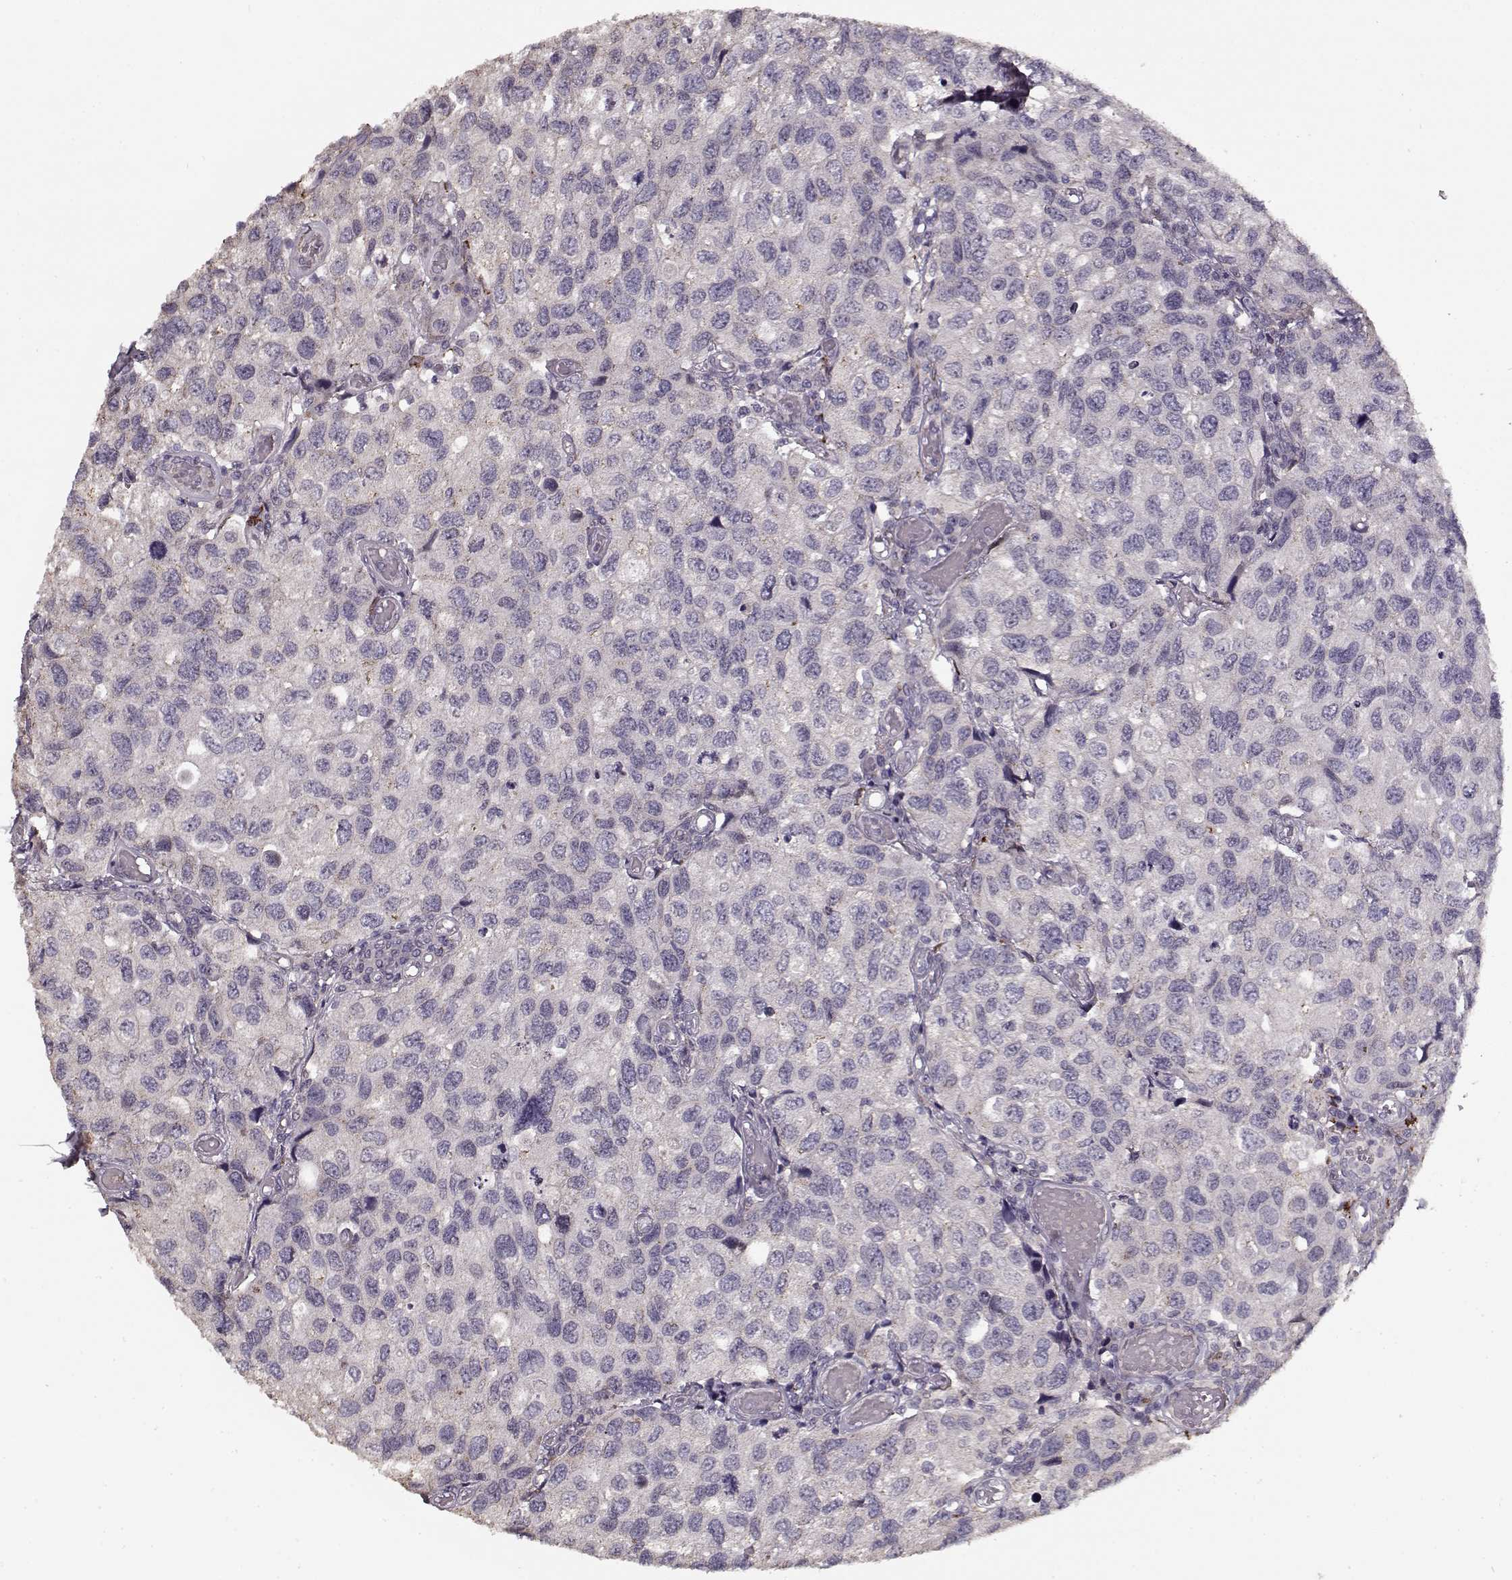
{"staining": {"intensity": "negative", "quantity": "none", "location": "none"}, "tissue": "urothelial cancer", "cell_type": "Tumor cells", "image_type": "cancer", "snomed": [{"axis": "morphology", "description": "Urothelial carcinoma, High grade"}, {"axis": "topography", "description": "Urinary bladder"}], "caption": "This is a micrograph of immunohistochemistry (IHC) staining of high-grade urothelial carcinoma, which shows no expression in tumor cells.", "gene": "LAMA2", "patient": {"sex": "male", "age": 79}}